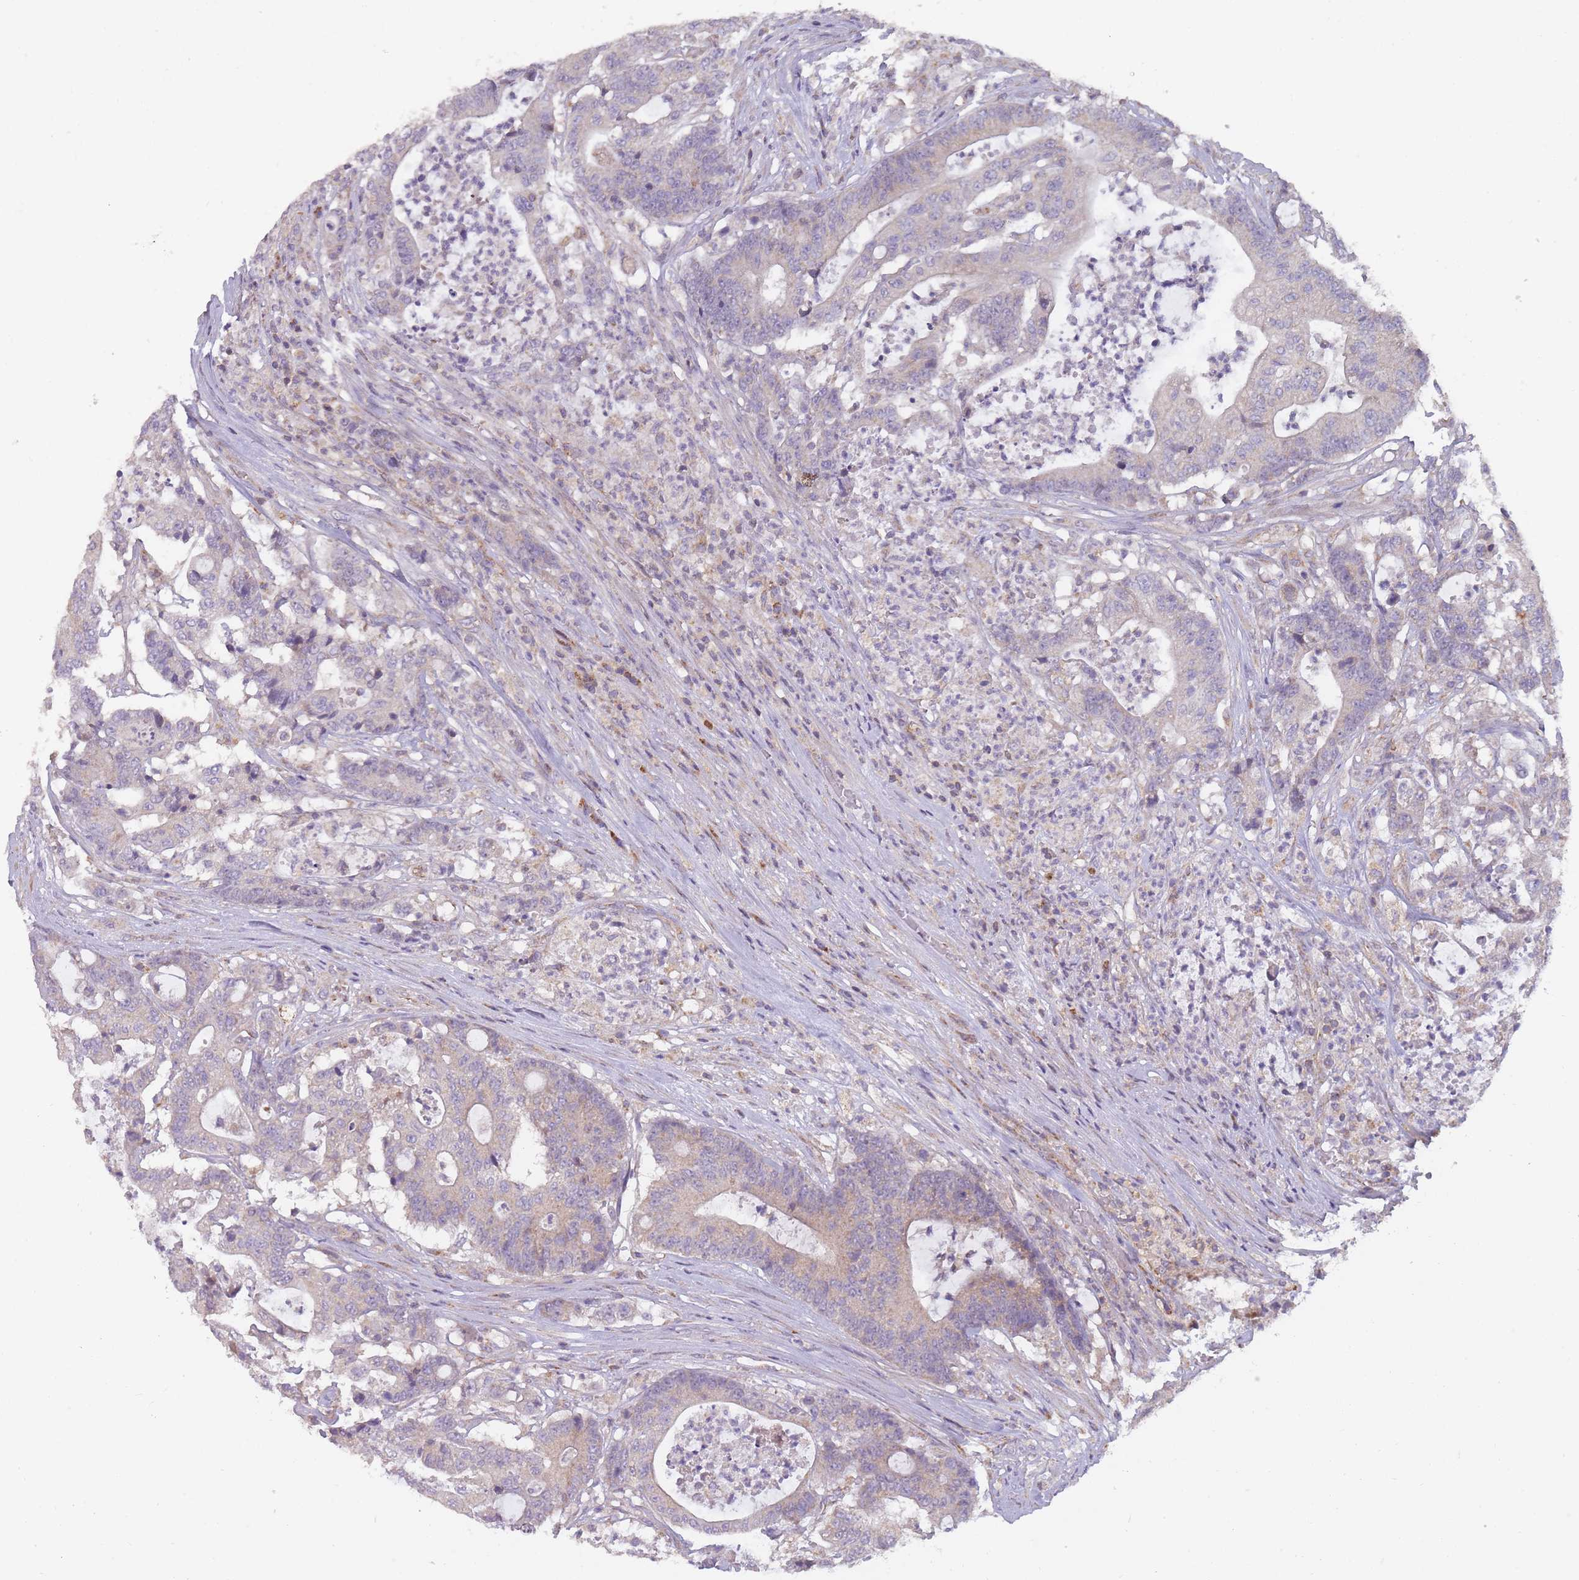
{"staining": {"intensity": "weak", "quantity": "<25%", "location": "cytoplasmic/membranous"}, "tissue": "colorectal cancer", "cell_type": "Tumor cells", "image_type": "cancer", "snomed": [{"axis": "morphology", "description": "Adenocarcinoma, NOS"}, {"axis": "topography", "description": "Colon"}], "caption": "A high-resolution photomicrograph shows immunohistochemistry staining of colorectal adenocarcinoma, which demonstrates no significant expression in tumor cells. Nuclei are stained in blue.", "gene": "NDUFA9", "patient": {"sex": "female", "age": 84}}